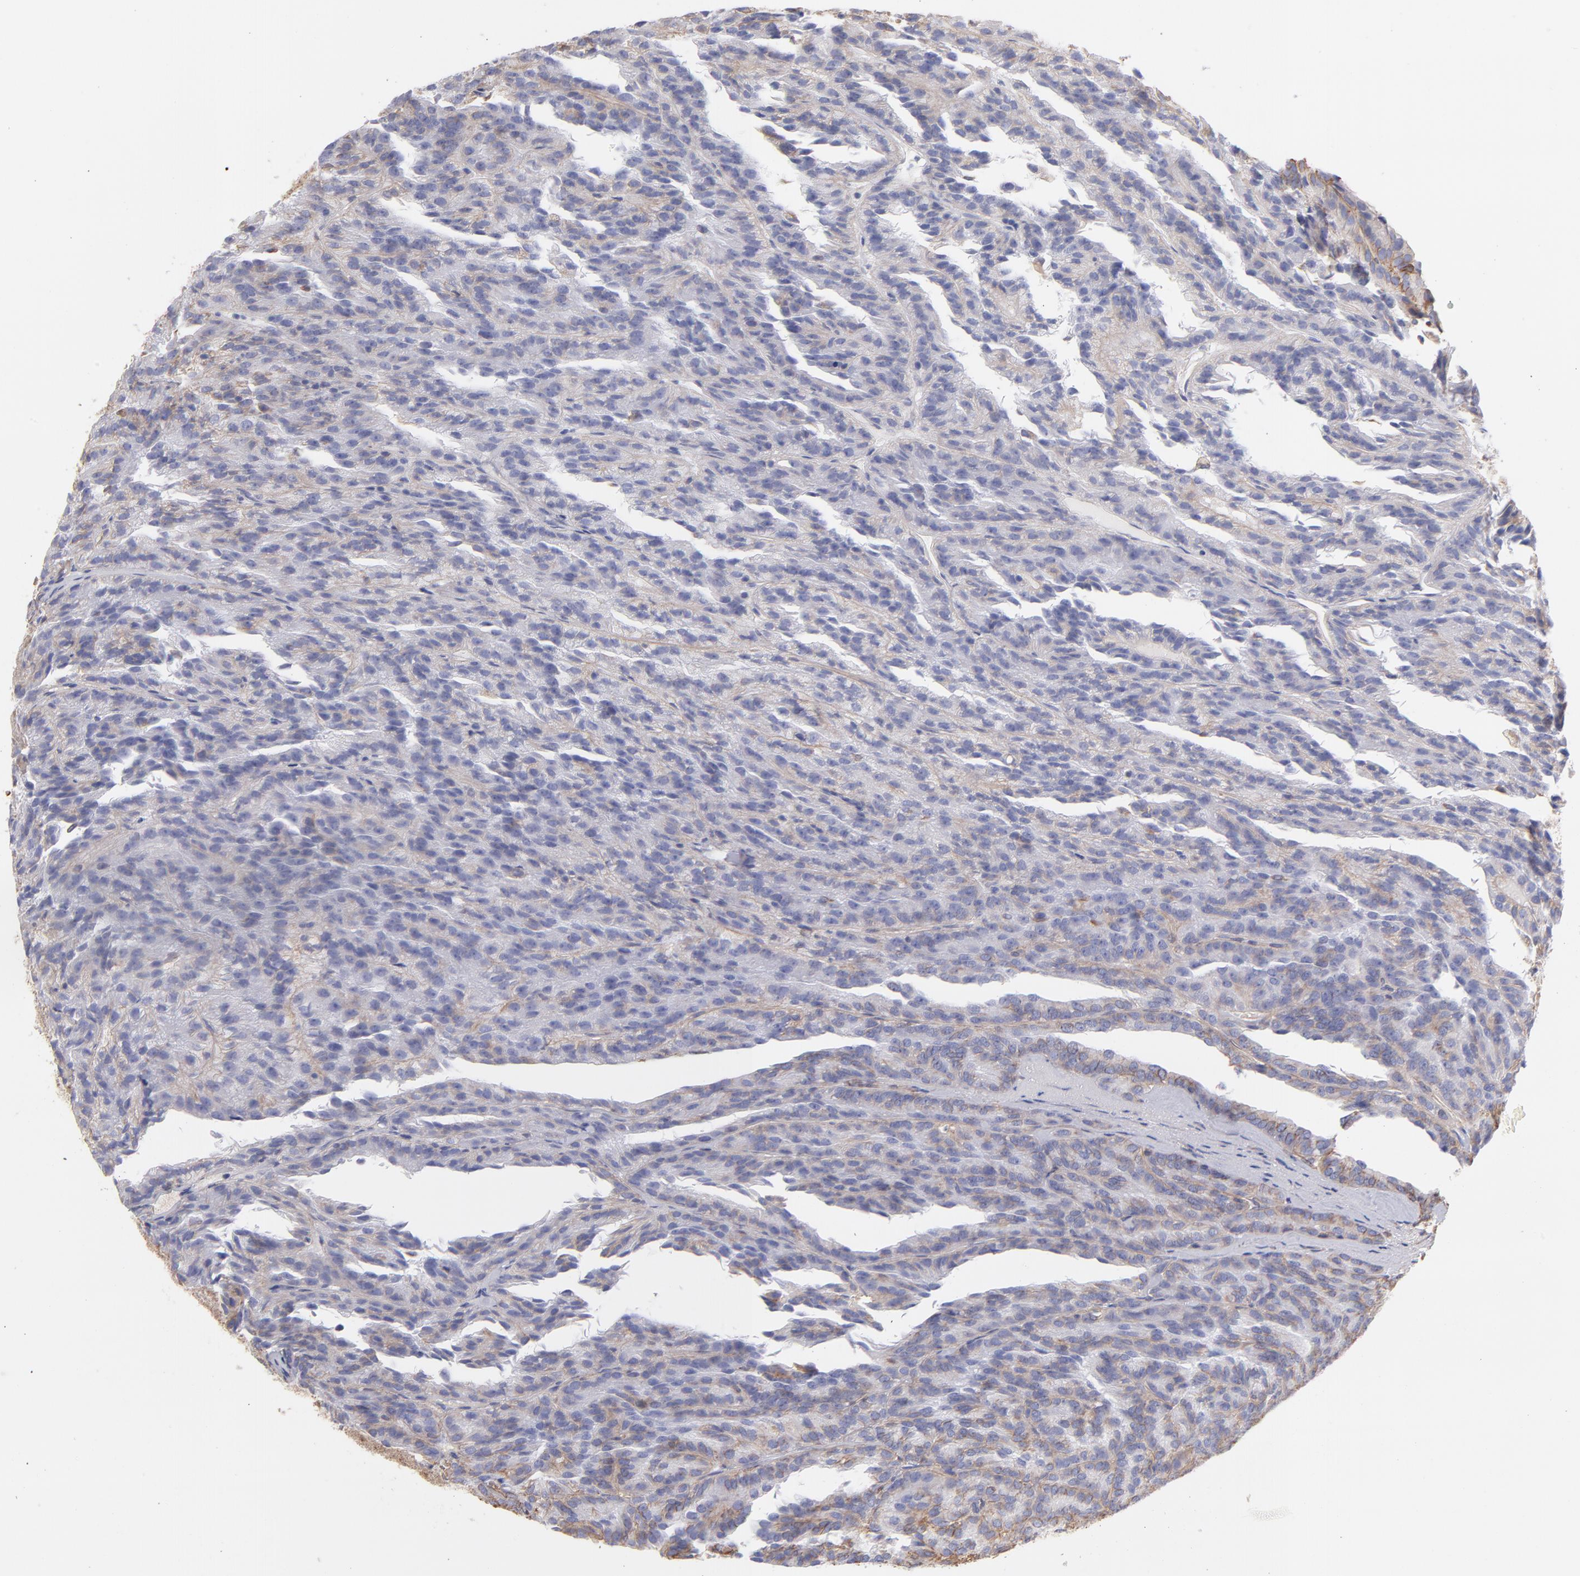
{"staining": {"intensity": "weak", "quantity": "<25%", "location": "cytoplasmic/membranous"}, "tissue": "renal cancer", "cell_type": "Tumor cells", "image_type": "cancer", "snomed": [{"axis": "morphology", "description": "Adenocarcinoma, NOS"}, {"axis": "topography", "description": "Kidney"}], "caption": "Immunohistochemical staining of human renal cancer shows no significant staining in tumor cells. (Stains: DAB IHC with hematoxylin counter stain, Microscopy: brightfield microscopy at high magnification).", "gene": "PLEC", "patient": {"sex": "male", "age": 46}}